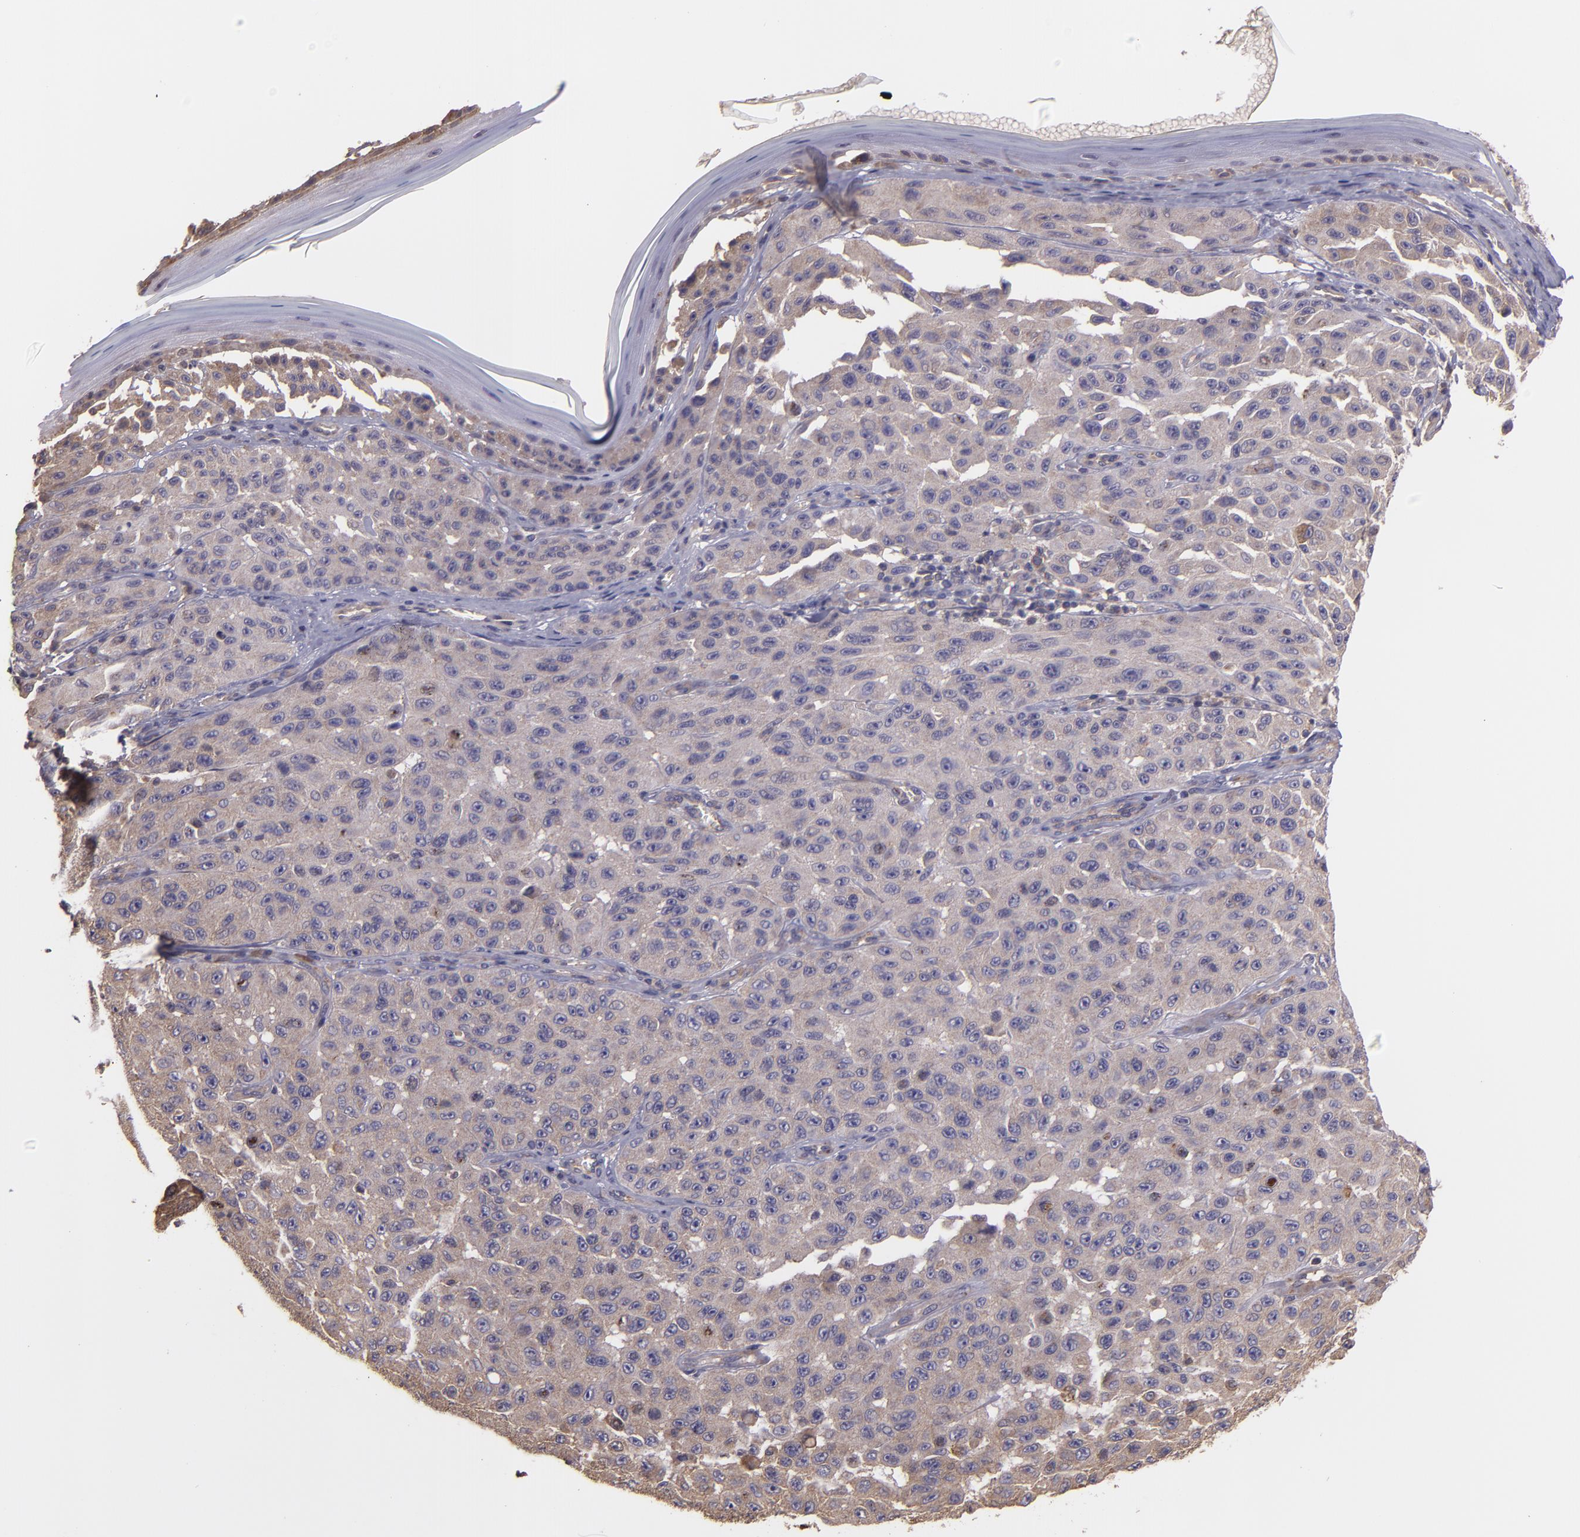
{"staining": {"intensity": "moderate", "quantity": ">75%", "location": "cytoplasmic/membranous"}, "tissue": "melanoma", "cell_type": "Tumor cells", "image_type": "cancer", "snomed": [{"axis": "morphology", "description": "Malignant melanoma, NOS"}, {"axis": "topography", "description": "Skin"}], "caption": "High-power microscopy captured an immunohistochemistry (IHC) histopathology image of malignant melanoma, revealing moderate cytoplasmic/membranous staining in about >75% of tumor cells. Using DAB (brown) and hematoxylin (blue) stains, captured at high magnification using brightfield microscopy.", "gene": "ECE1", "patient": {"sex": "male", "age": 30}}